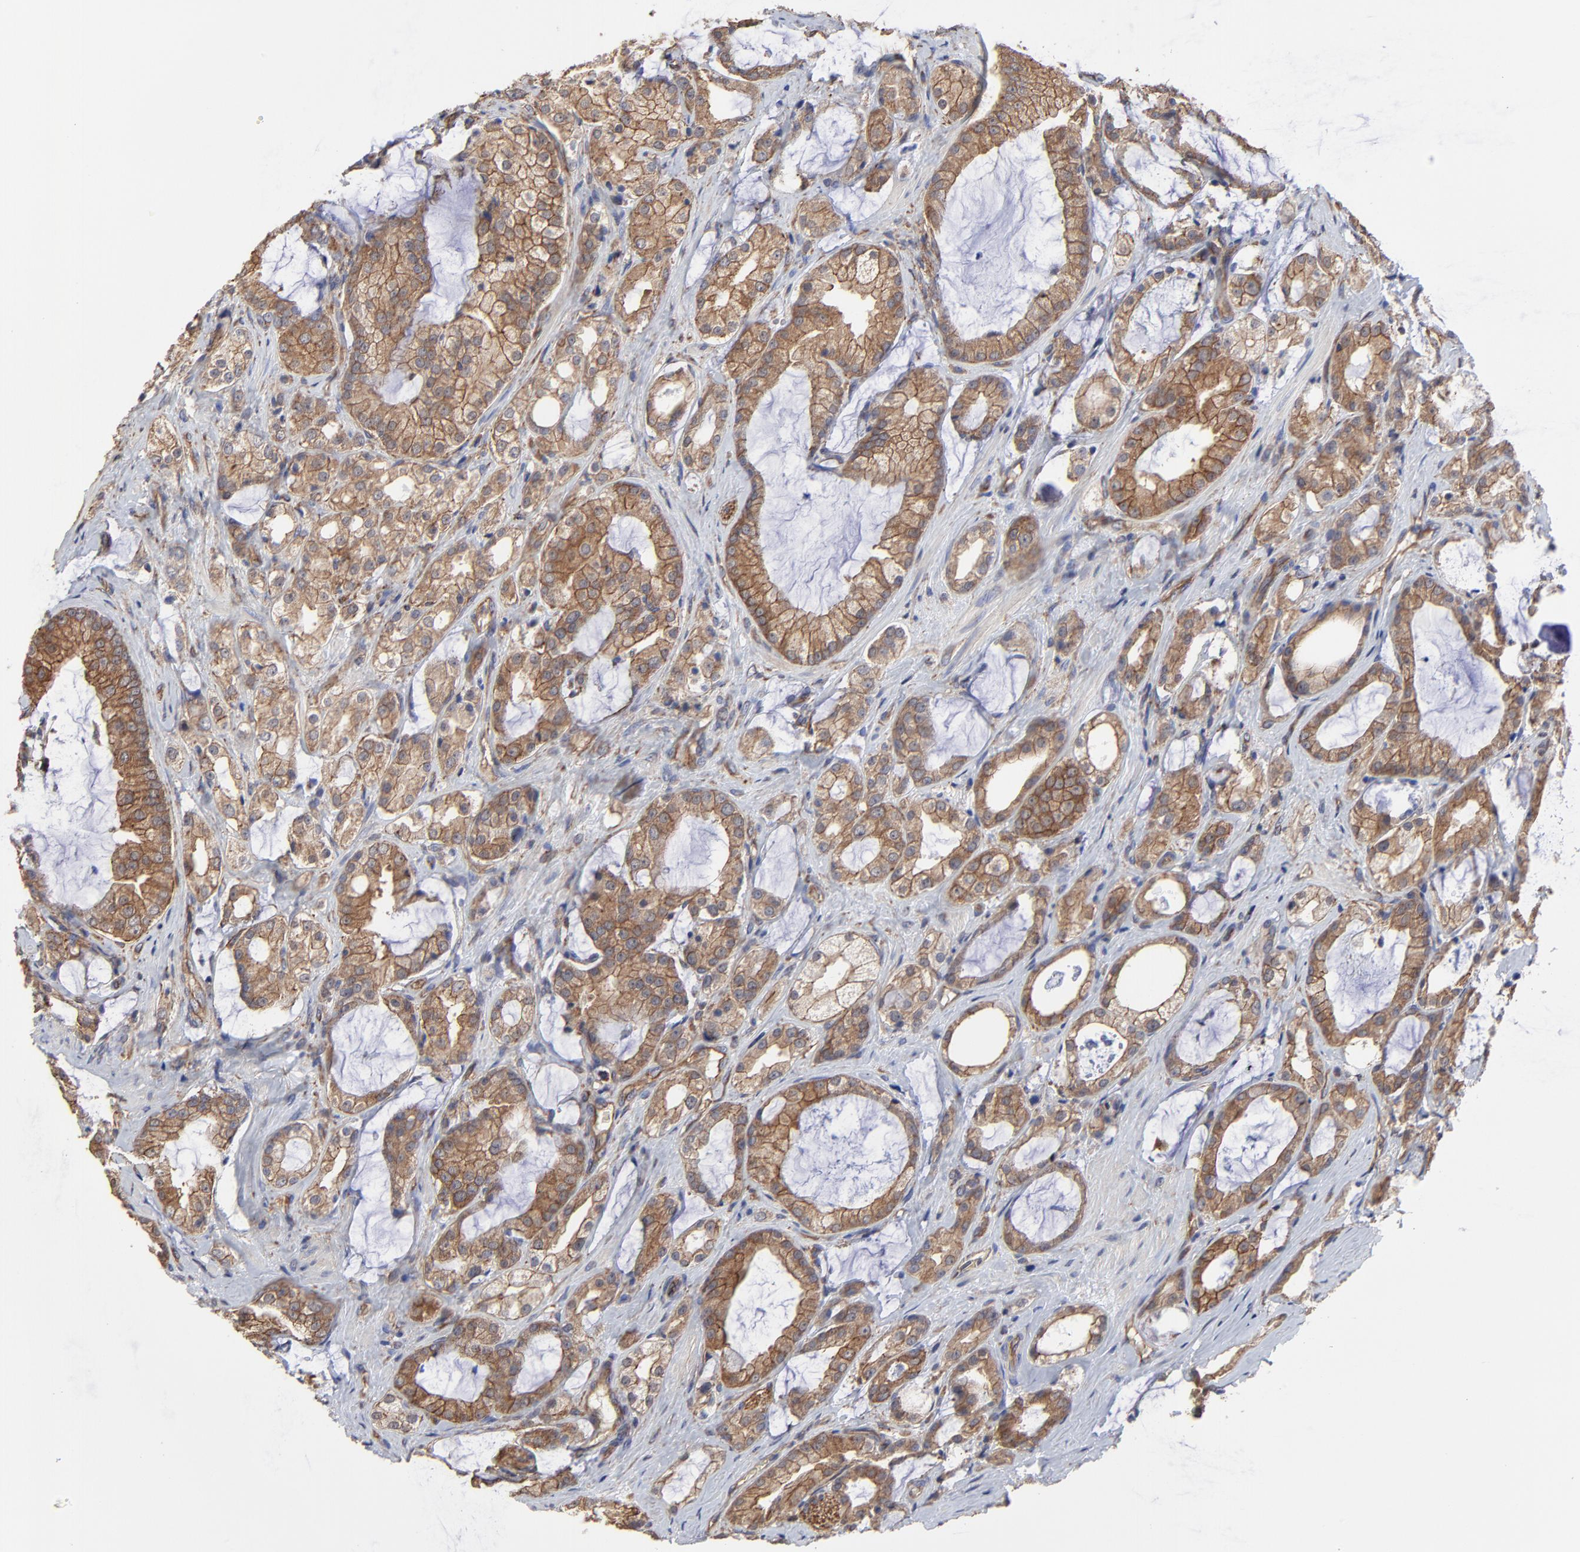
{"staining": {"intensity": "moderate", "quantity": "25%-75%", "location": "cytoplasmic/membranous"}, "tissue": "prostate cancer", "cell_type": "Tumor cells", "image_type": "cancer", "snomed": [{"axis": "morphology", "description": "Adenocarcinoma, Medium grade"}, {"axis": "topography", "description": "Prostate"}], "caption": "This micrograph exhibits prostate cancer (medium-grade adenocarcinoma) stained with IHC to label a protein in brown. The cytoplasmic/membranous of tumor cells show moderate positivity for the protein. Nuclei are counter-stained blue.", "gene": "ARMT1", "patient": {"sex": "male", "age": 70}}